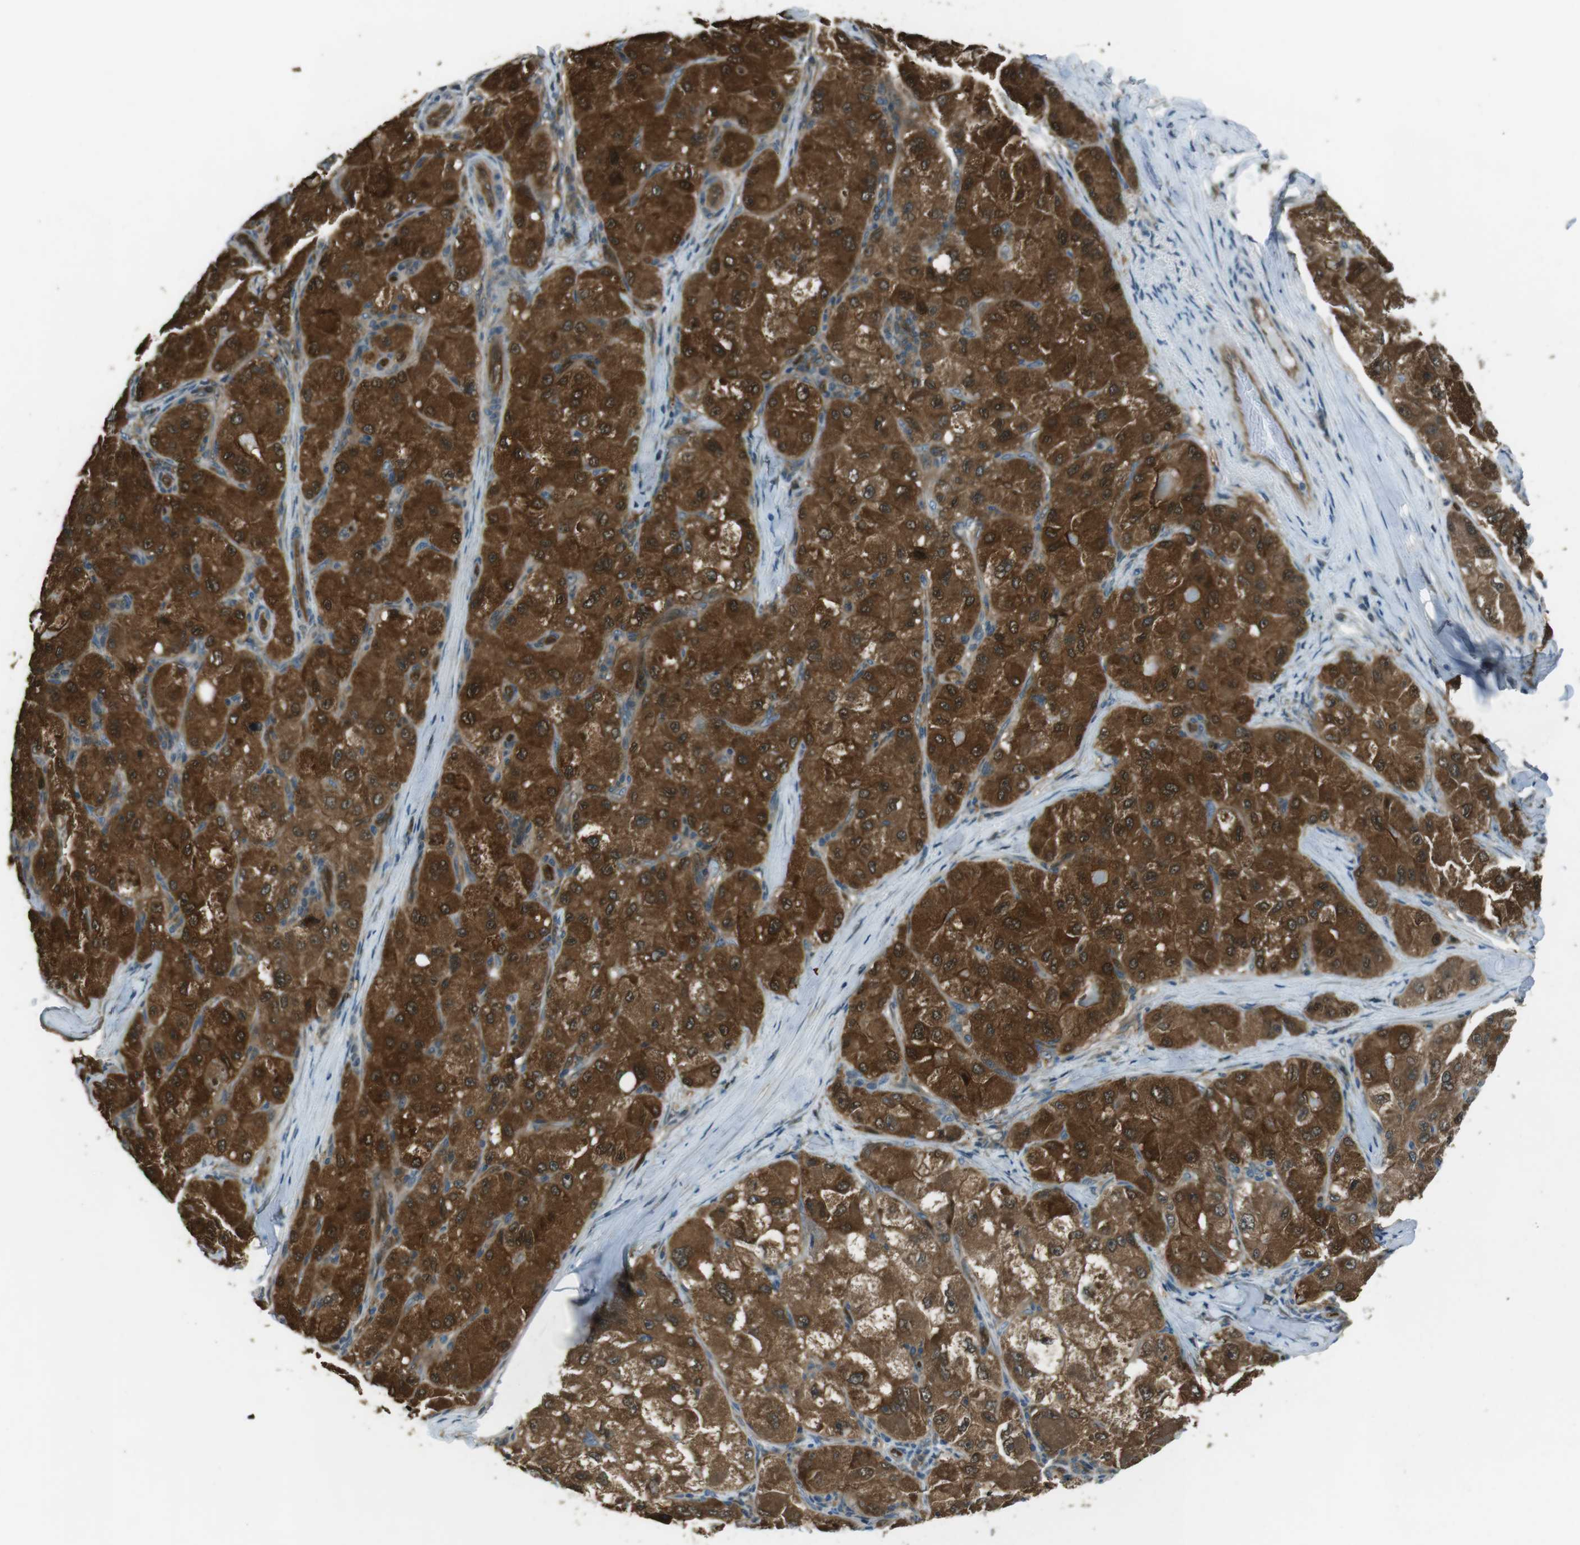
{"staining": {"intensity": "strong", "quantity": ">75%", "location": "cytoplasmic/membranous,nuclear"}, "tissue": "liver cancer", "cell_type": "Tumor cells", "image_type": "cancer", "snomed": [{"axis": "morphology", "description": "Carcinoma, Hepatocellular, NOS"}, {"axis": "topography", "description": "Liver"}], "caption": "IHC micrograph of neoplastic tissue: liver cancer stained using IHC exhibits high levels of strong protein expression localized specifically in the cytoplasmic/membranous and nuclear of tumor cells, appearing as a cytoplasmic/membranous and nuclear brown color.", "gene": "MFAP3", "patient": {"sex": "male", "age": 80}}